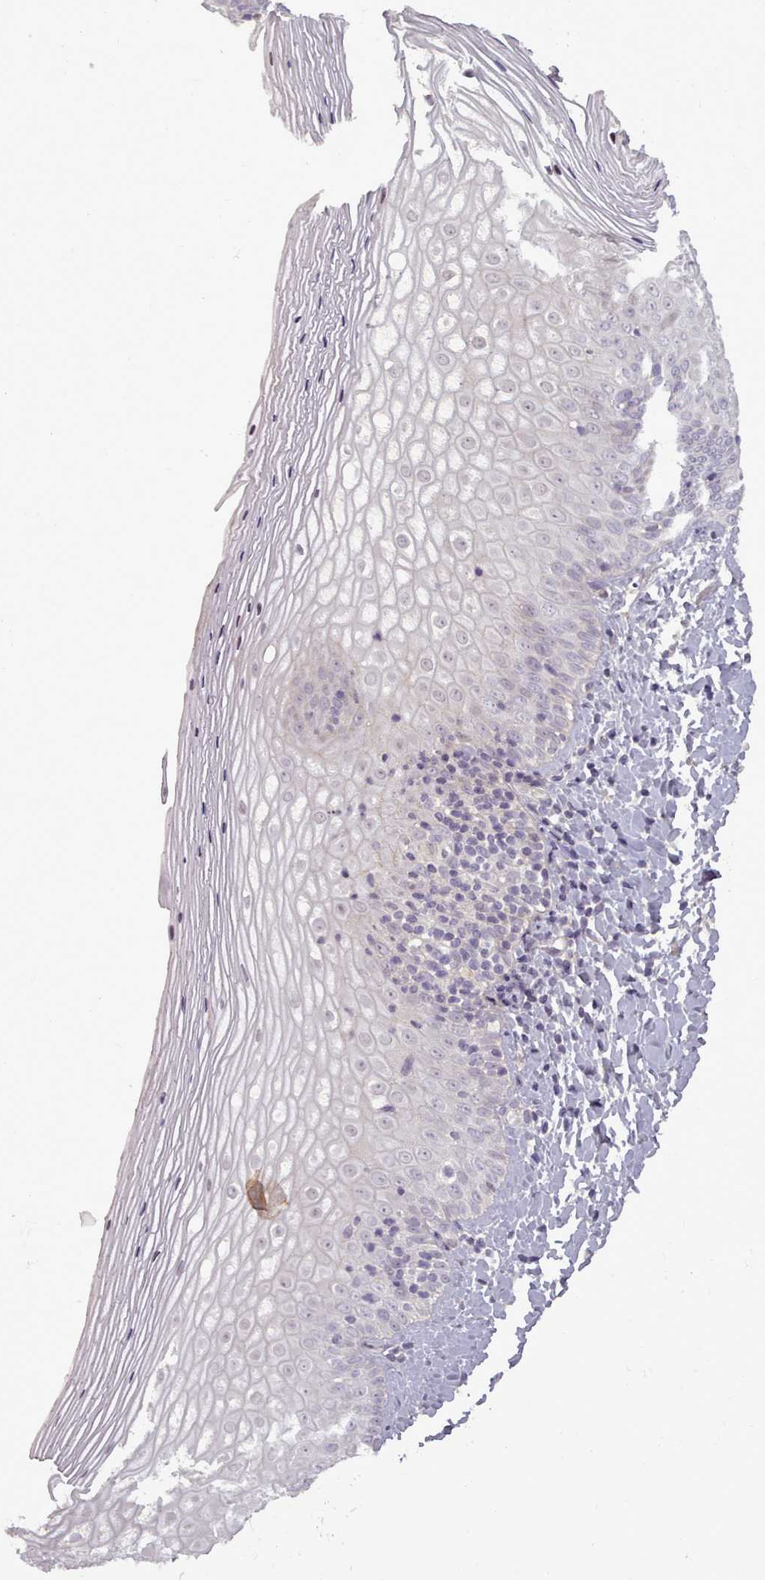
{"staining": {"intensity": "moderate", "quantity": "<25%", "location": "nuclear"}, "tissue": "vagina", "cell_type": "Squamous epithelial cells", "image_type": "normal", "snomed": [{"axis": "morphology", "description": "Normal tissue, NOS"}, {"axis": "topography", "description": "Vagina"}], "caption": "Brown immunohistochemical staining in normal human vagina shows moderate nuclear staining in approximately <25% of squamous epithelial cells. (Brightfield microscopy of DAB IHC at high magnification).", "gene": "LEFTY1", "patient": {"sex": "female", "age": 65}}